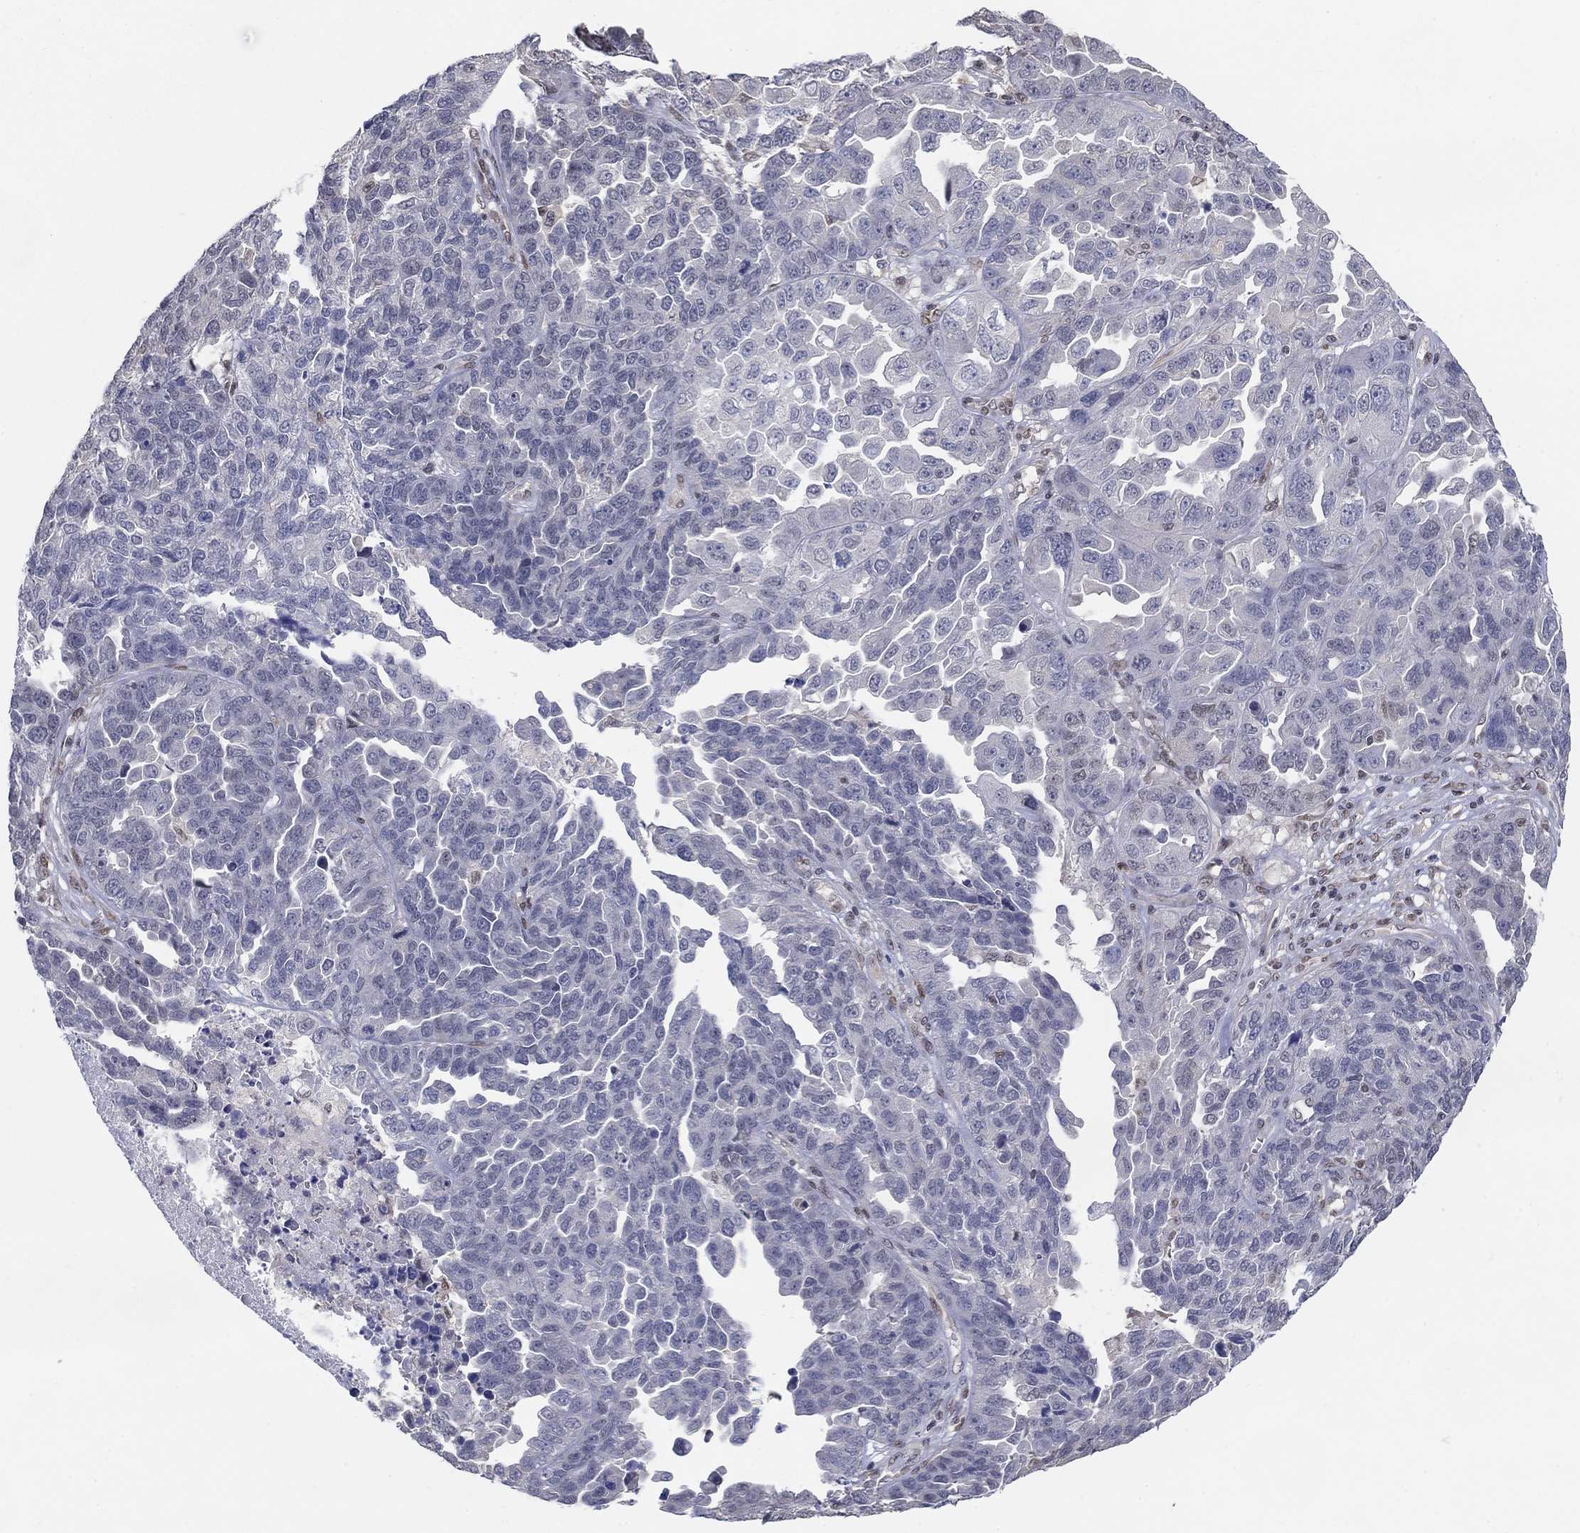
{"staining": {"intensity": "negative", "quantity": "none", "location": "none"}, "tissue": "ovarian cancer", "cell_type": "Tumor cells", "image_type": "cancer", "snomed": [{"axis": "morphology", "description": "Cystadenocarcinoma, serous, NOS"}, {"axis": "topography", "description": "Ovary"}], "caption": "This image is of ovarian cancer stained with immunohistochemistry to label a protein in brown with the nuclei are counter-stained blue. There is no staining in tumor cells. Nuclei are stained in blue.", "gene": "CENPE", "patient": {"sex": "female", "age": 87}}